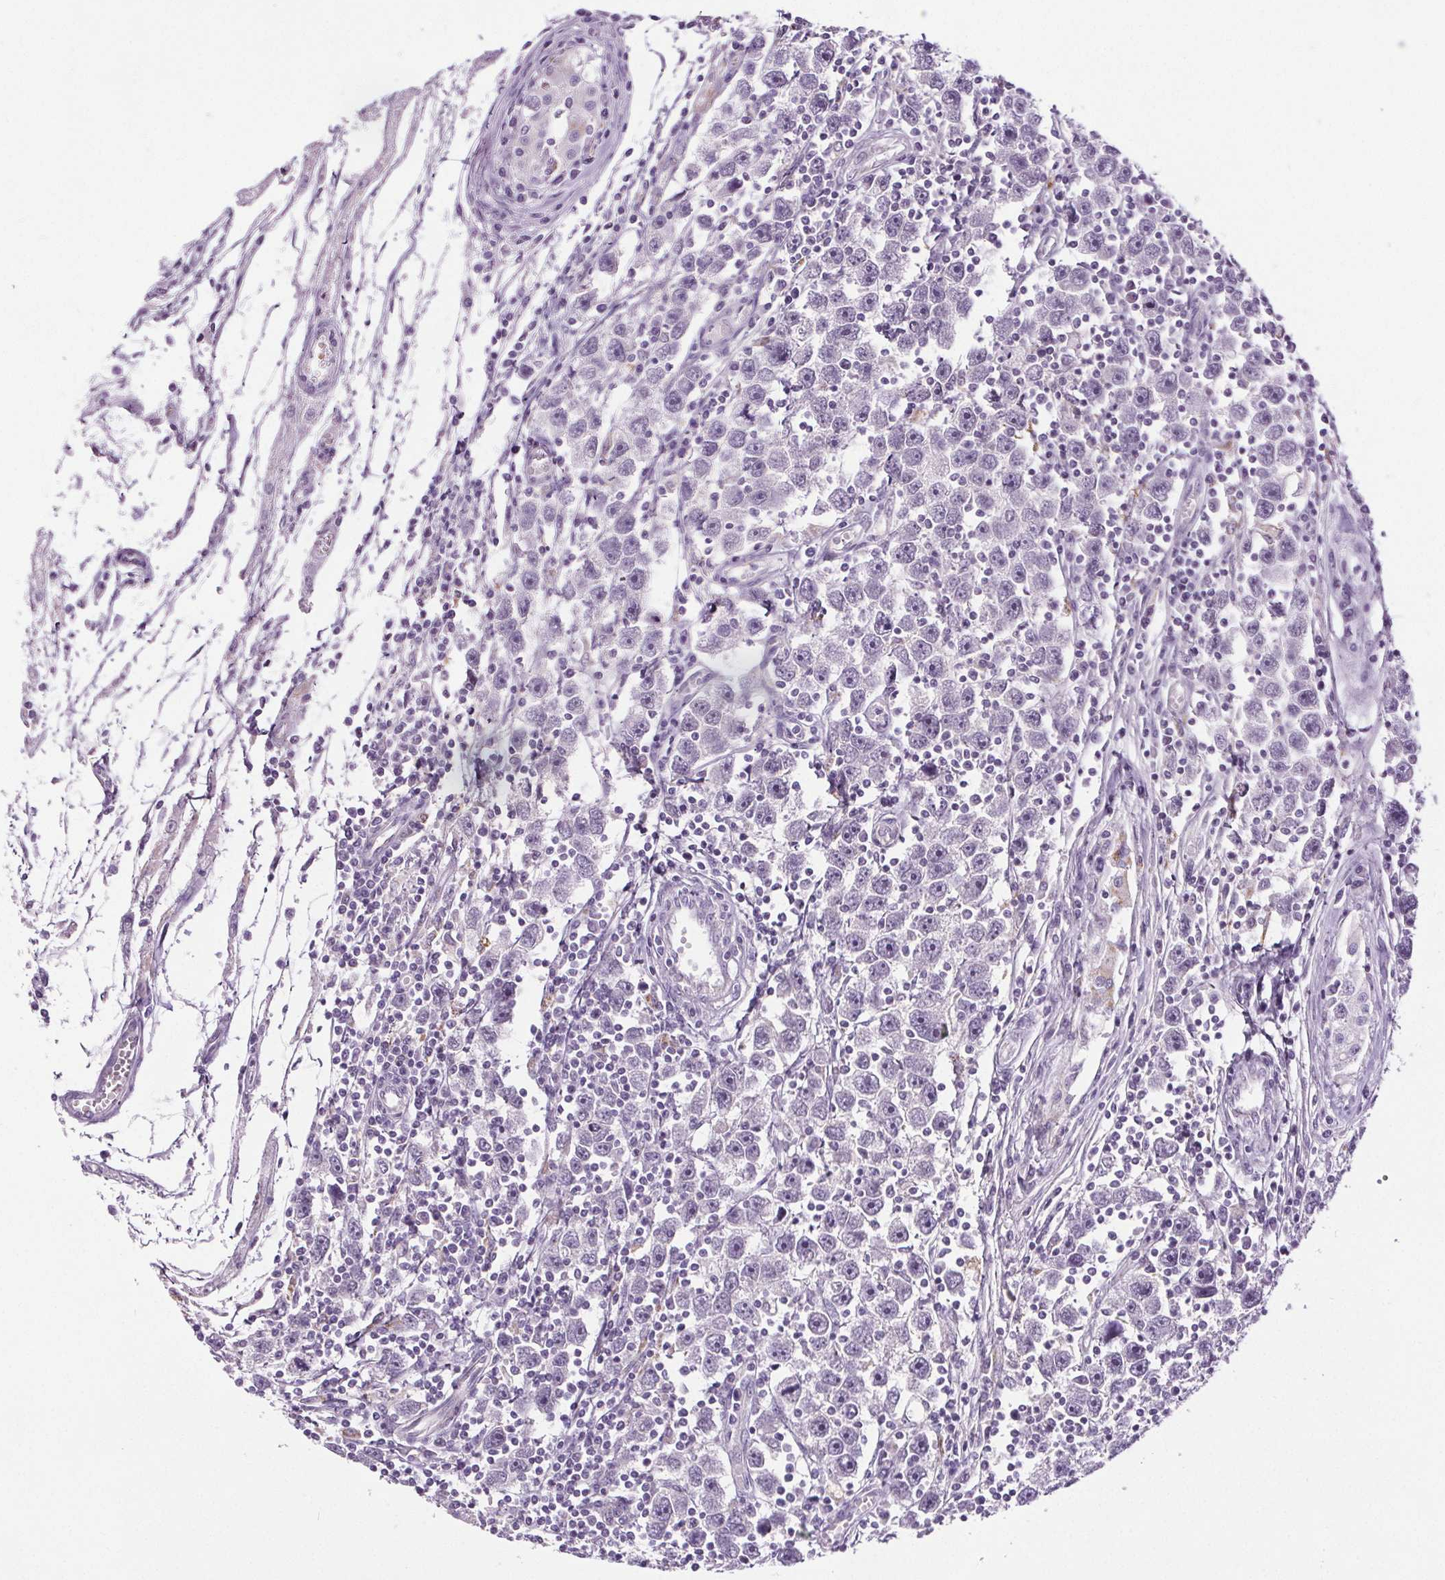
{"staining": {"intensity": "negative", "quantity": "none", "location": "none"}, "tissue": "testis cancer", "cell_type": "Tumor cells", "image_type": "cancer", "snomed": [{"axis": "morphology", "description": "Seminoma, NOS"}, {"axis": "topography", "description": "Testis"}], "caption": "The micrograph shows no significant staining in tumor cells of testis seminoma.", "gene": "GPIHBP1", "patient": {"sex": "male", "age": 30}}